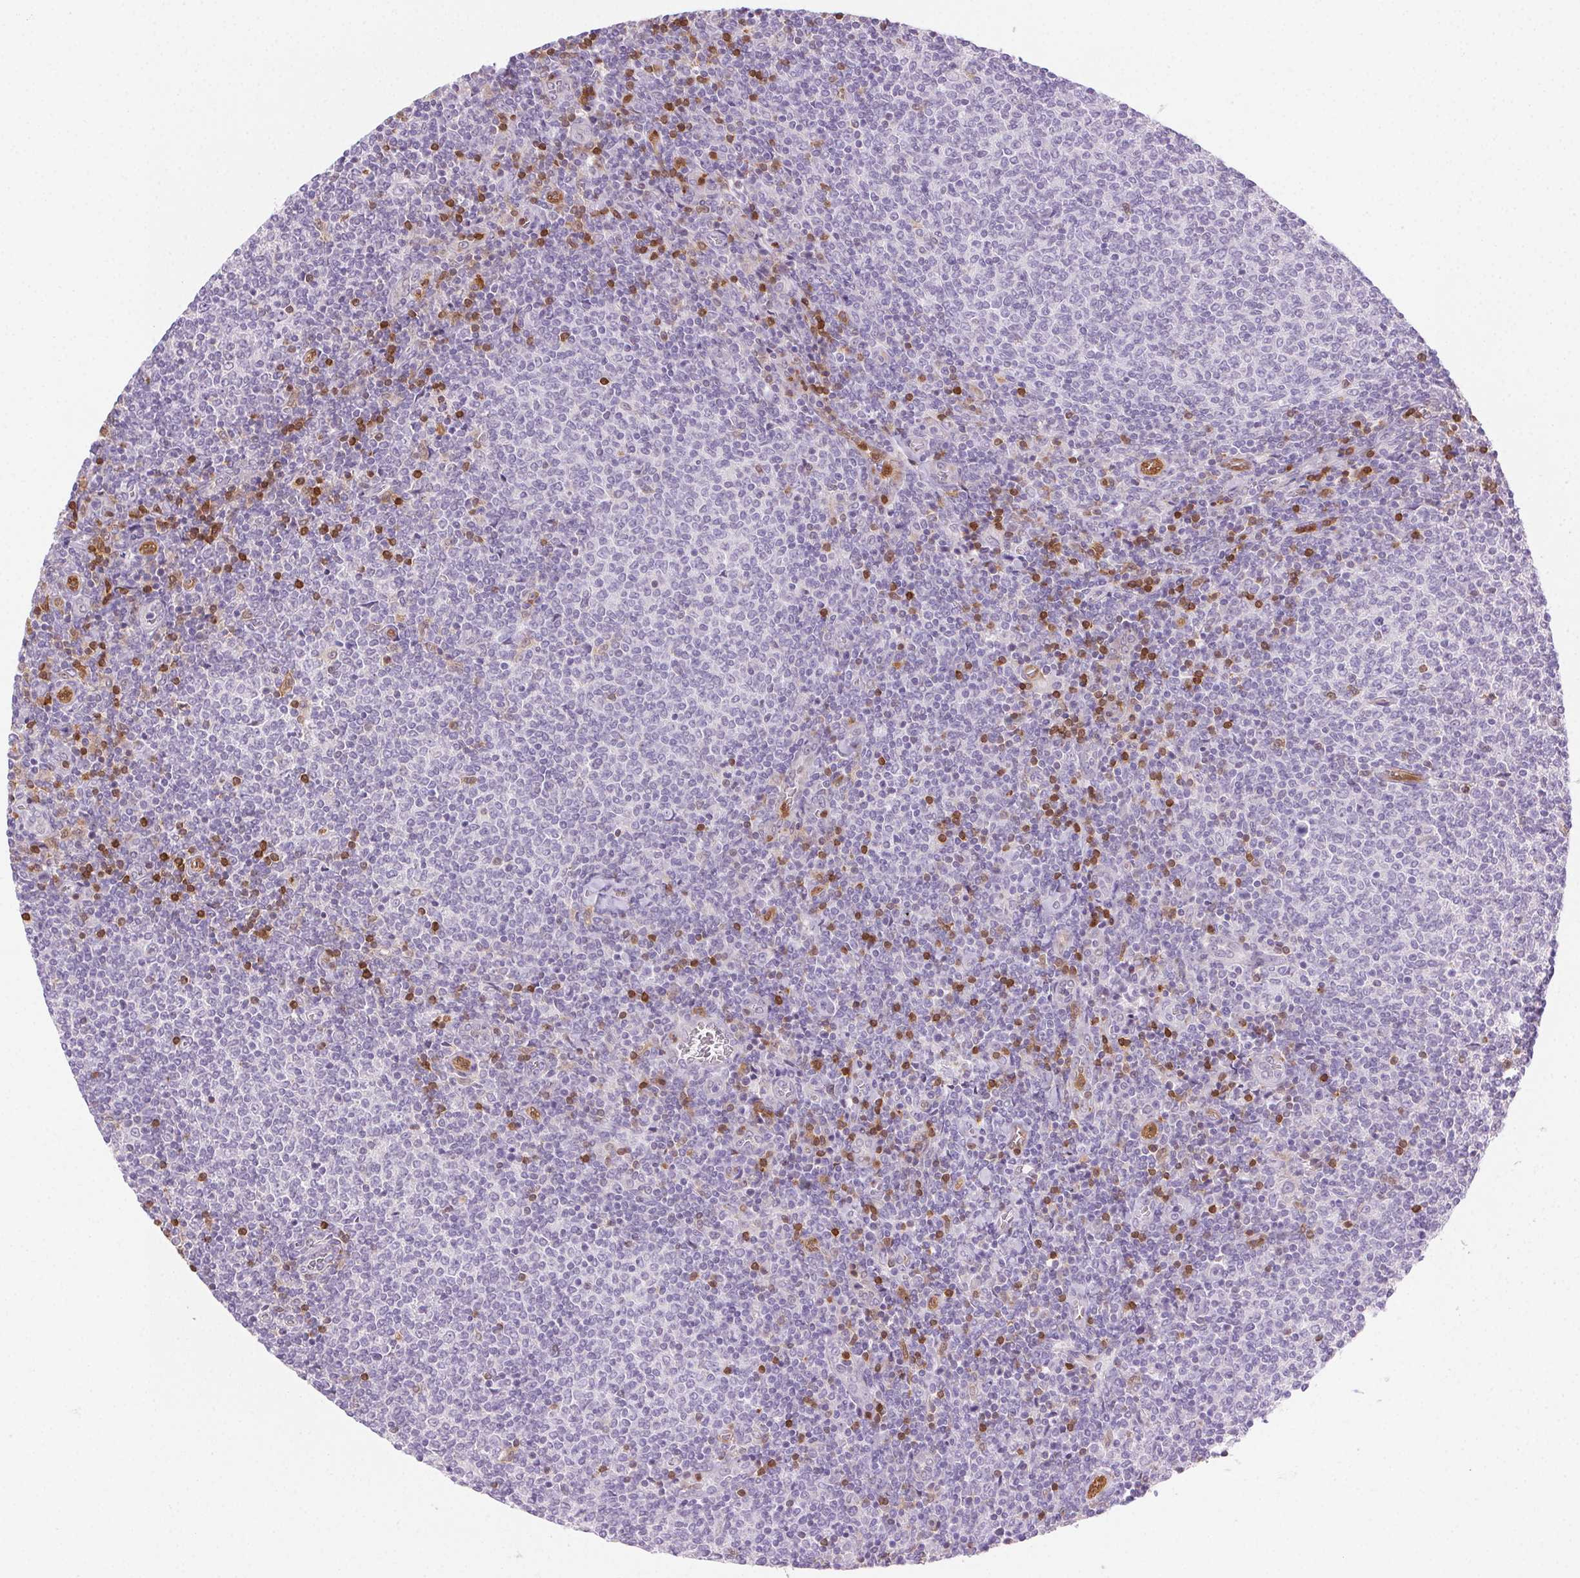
{"staining": {"intensity": "negative", "quantity": "none", "location": "none"}, "tissue": "lymphoma", "cell_type": "Tumor cells", "image_type": "cancer", "snomed": [{"axis": "morphology", "description": "Malignant lymphoma, non-Hodgkin's type, Low grade"}, {"axis": "topography", "description": "Lymph node"}], "caption": "An IHC micrograph of lymphoma is shown. There is no staining in tumor cells of lymphoma.", "gene": "TMEM45A", "patient": {"sex": "male", "age": 52}}